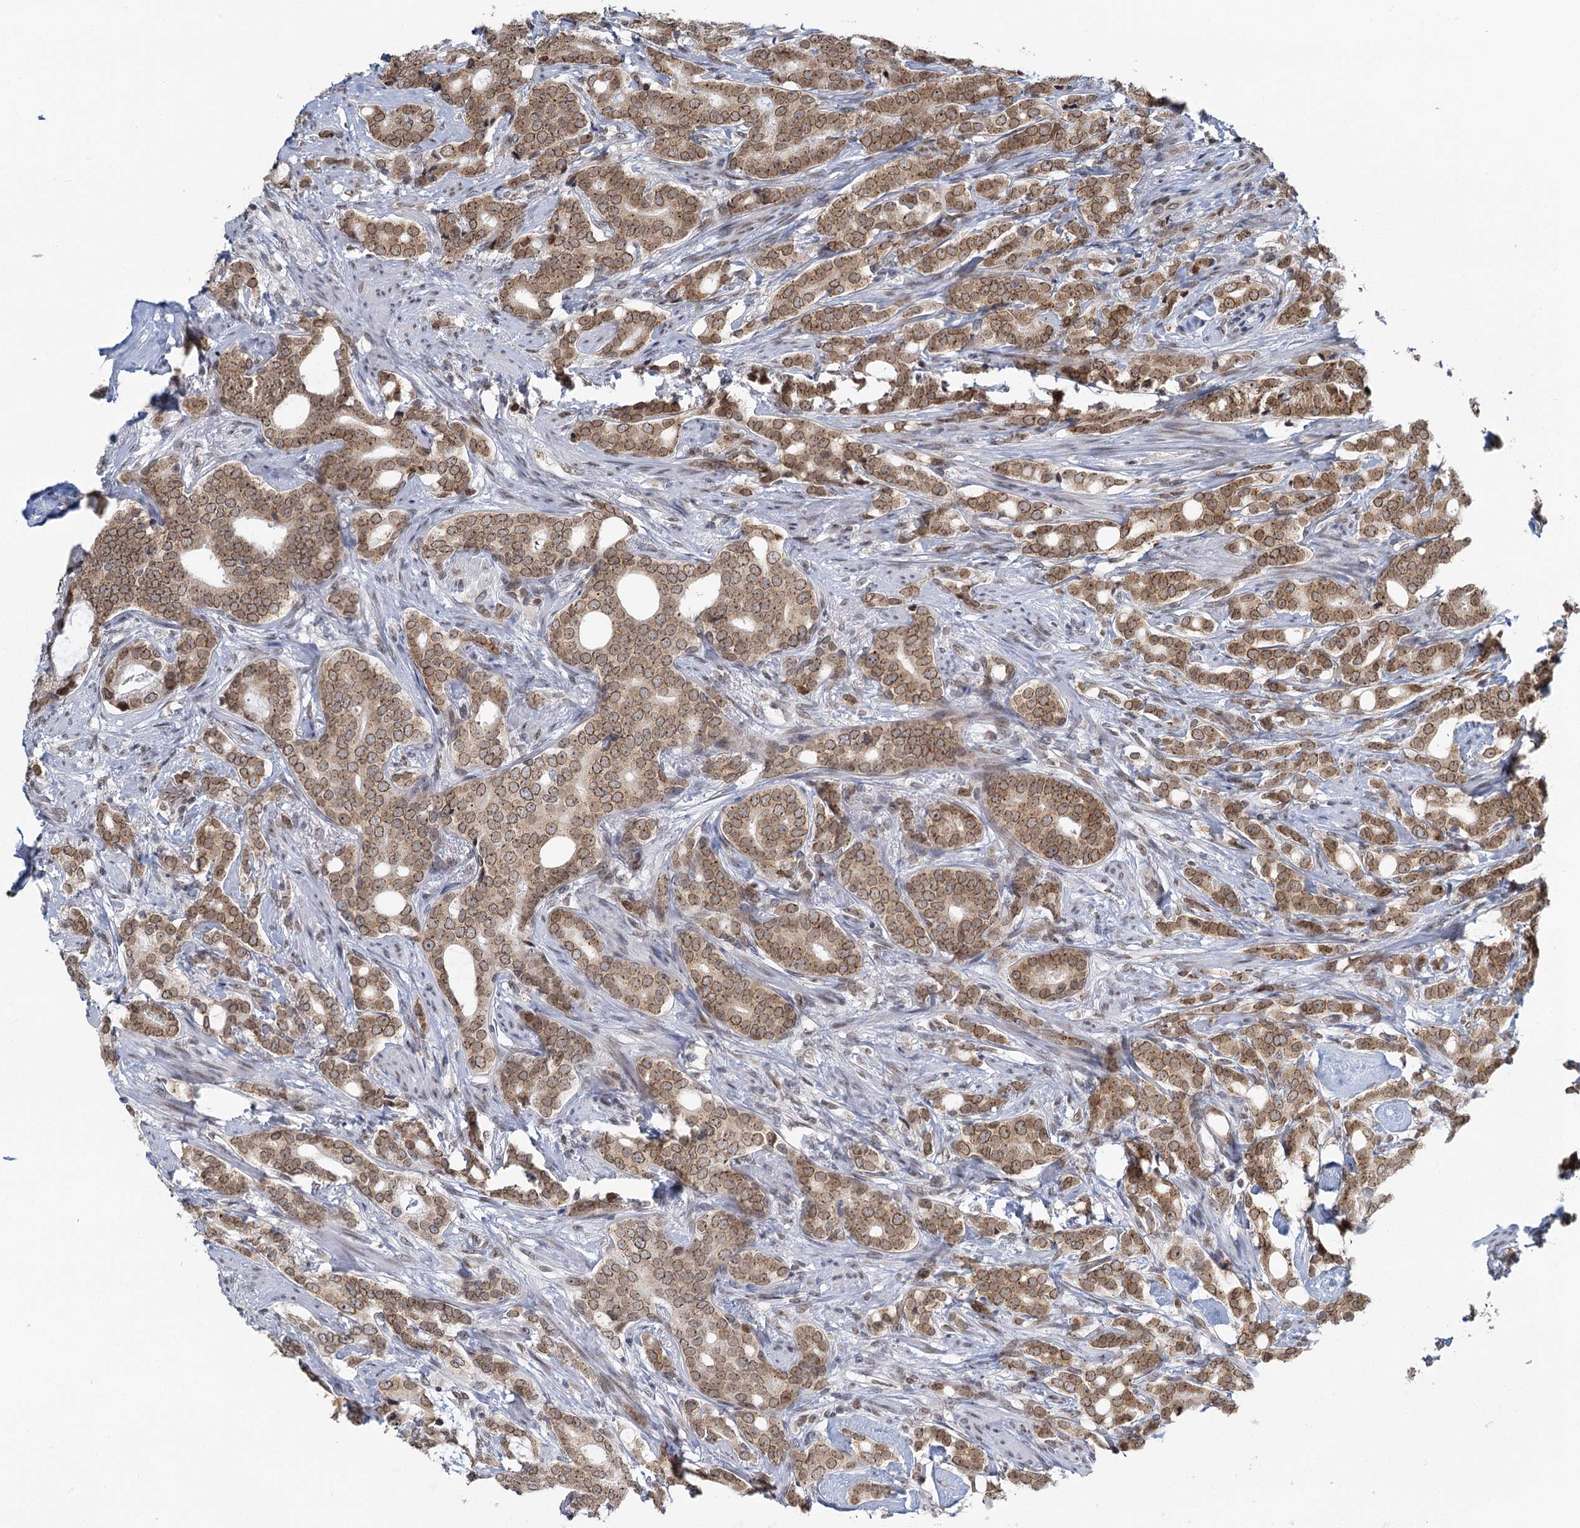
{"staining": {"intensity": "moderate", "quantity": ">75%", "location": "cytoplasmic/membranous,nuclear"}, "tissue": "prostate cancer", "cell_type": "Tumor cells", "image_type": "cancer", "snomed": [{"axis": "morphology", "description": "Adenocarcinoma, Low grade"}, {"axis": "topography", "description": "Prostate"}], "caption": "Protein analysis of low-grade adenocarcinoma (prostate) tissue reveals moderate cytoplasmic/membranous and nuclear expression in approximately >75% of tumor cells.", "gene": "TREX1", "patient": {"sex": "male", "age": 71}}